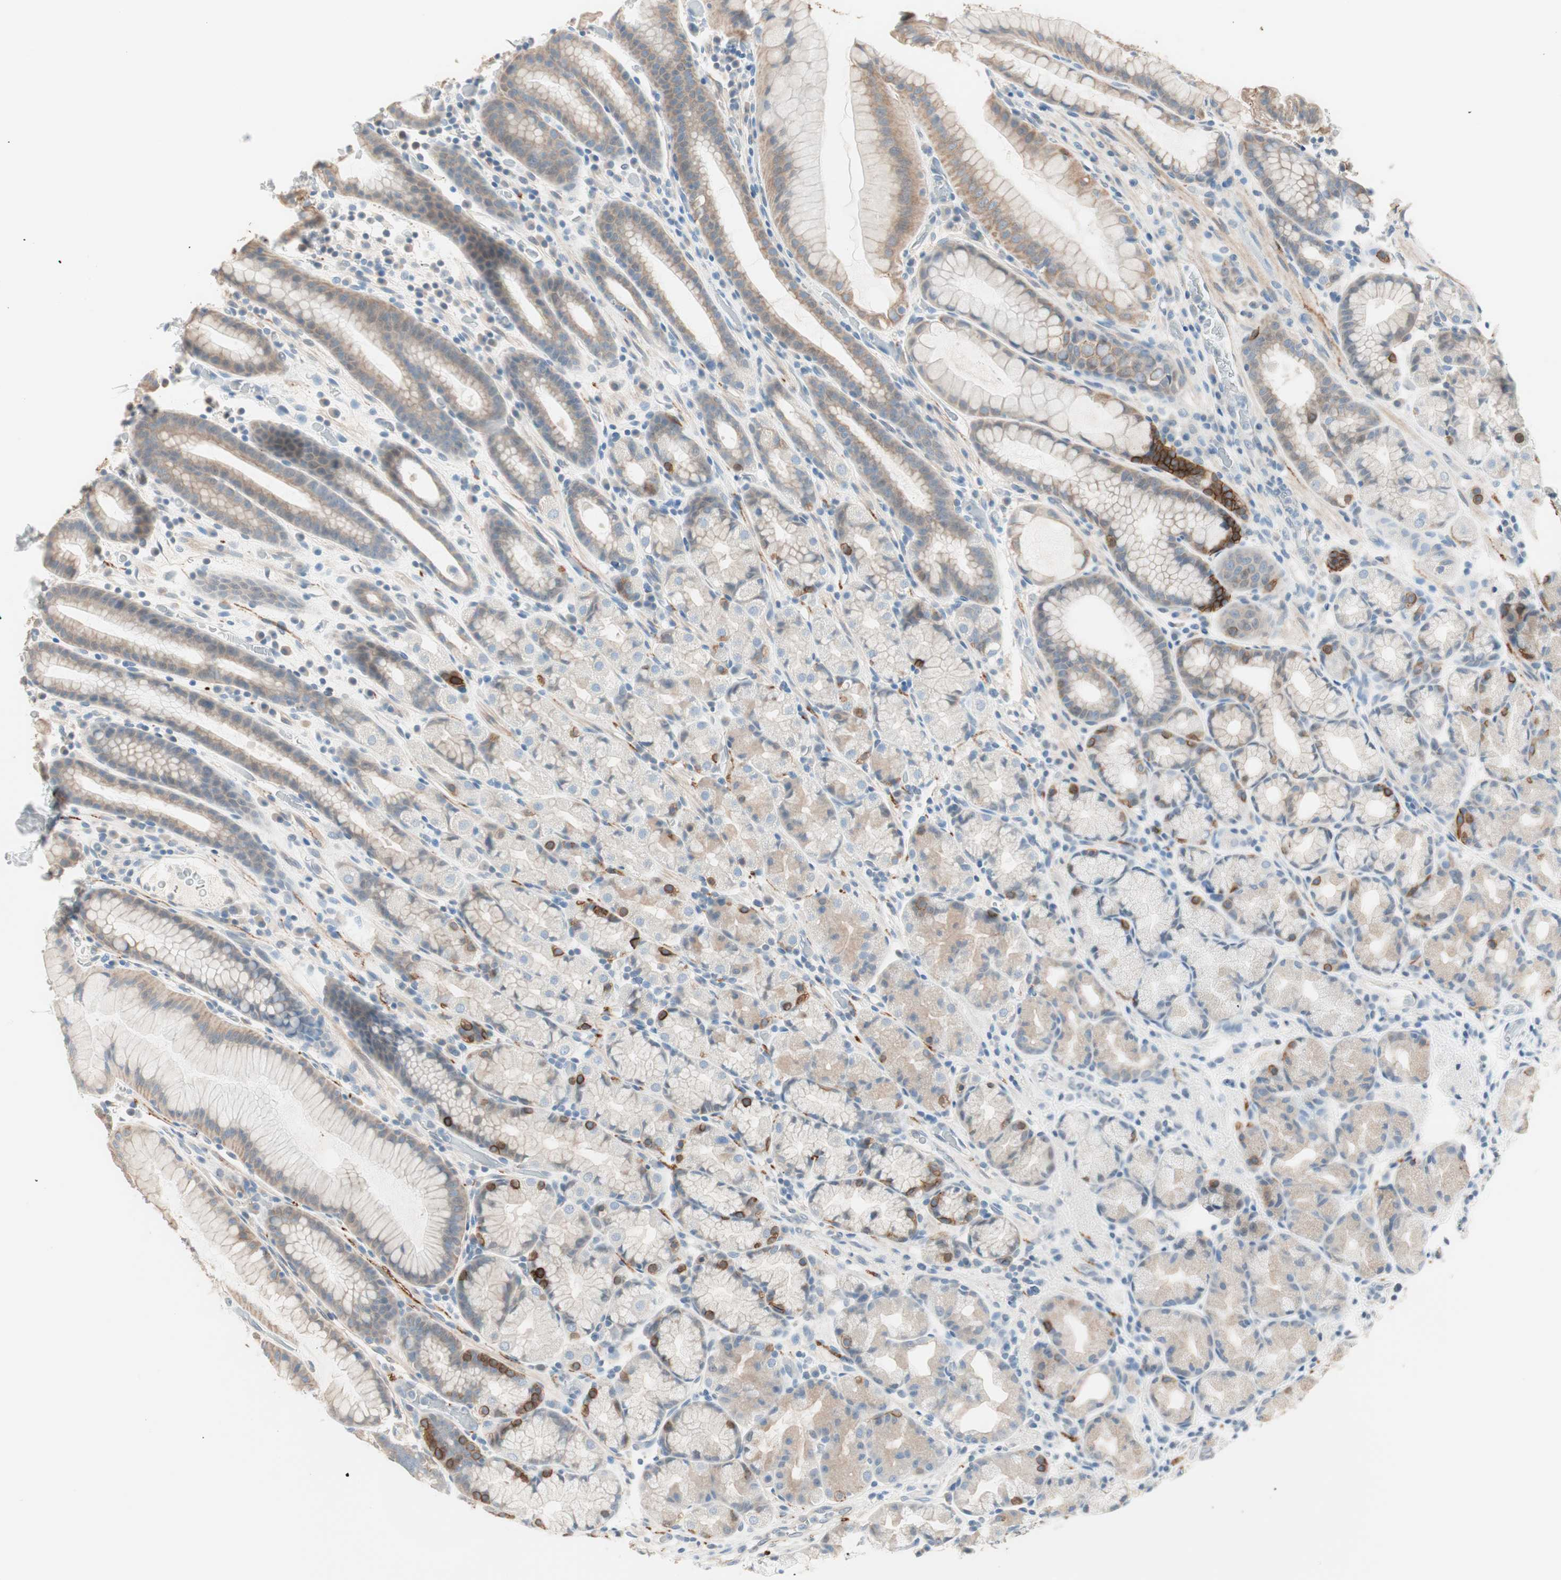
{"staining": {"intensity": "weak", "quantity": "25%-75%", "location": "cytoplasmic/membranous"}, "tissue": "stomach", "cell_type": "Glandular cells", "image_type": "normal", "snomed": [{"axis": "morphology", "description": "Normal tissue, NOS"}, {"axis": "topography", "description": "Stomach, upper"}], "caption": "Immunohistochemistry of benign stomach shows low levels of weak cytoplasmic/membranous expression in approximately 25%-75% of glandular cells.", "gene": "GNAO1", "patient": {"sex": "male", "age": 68}}